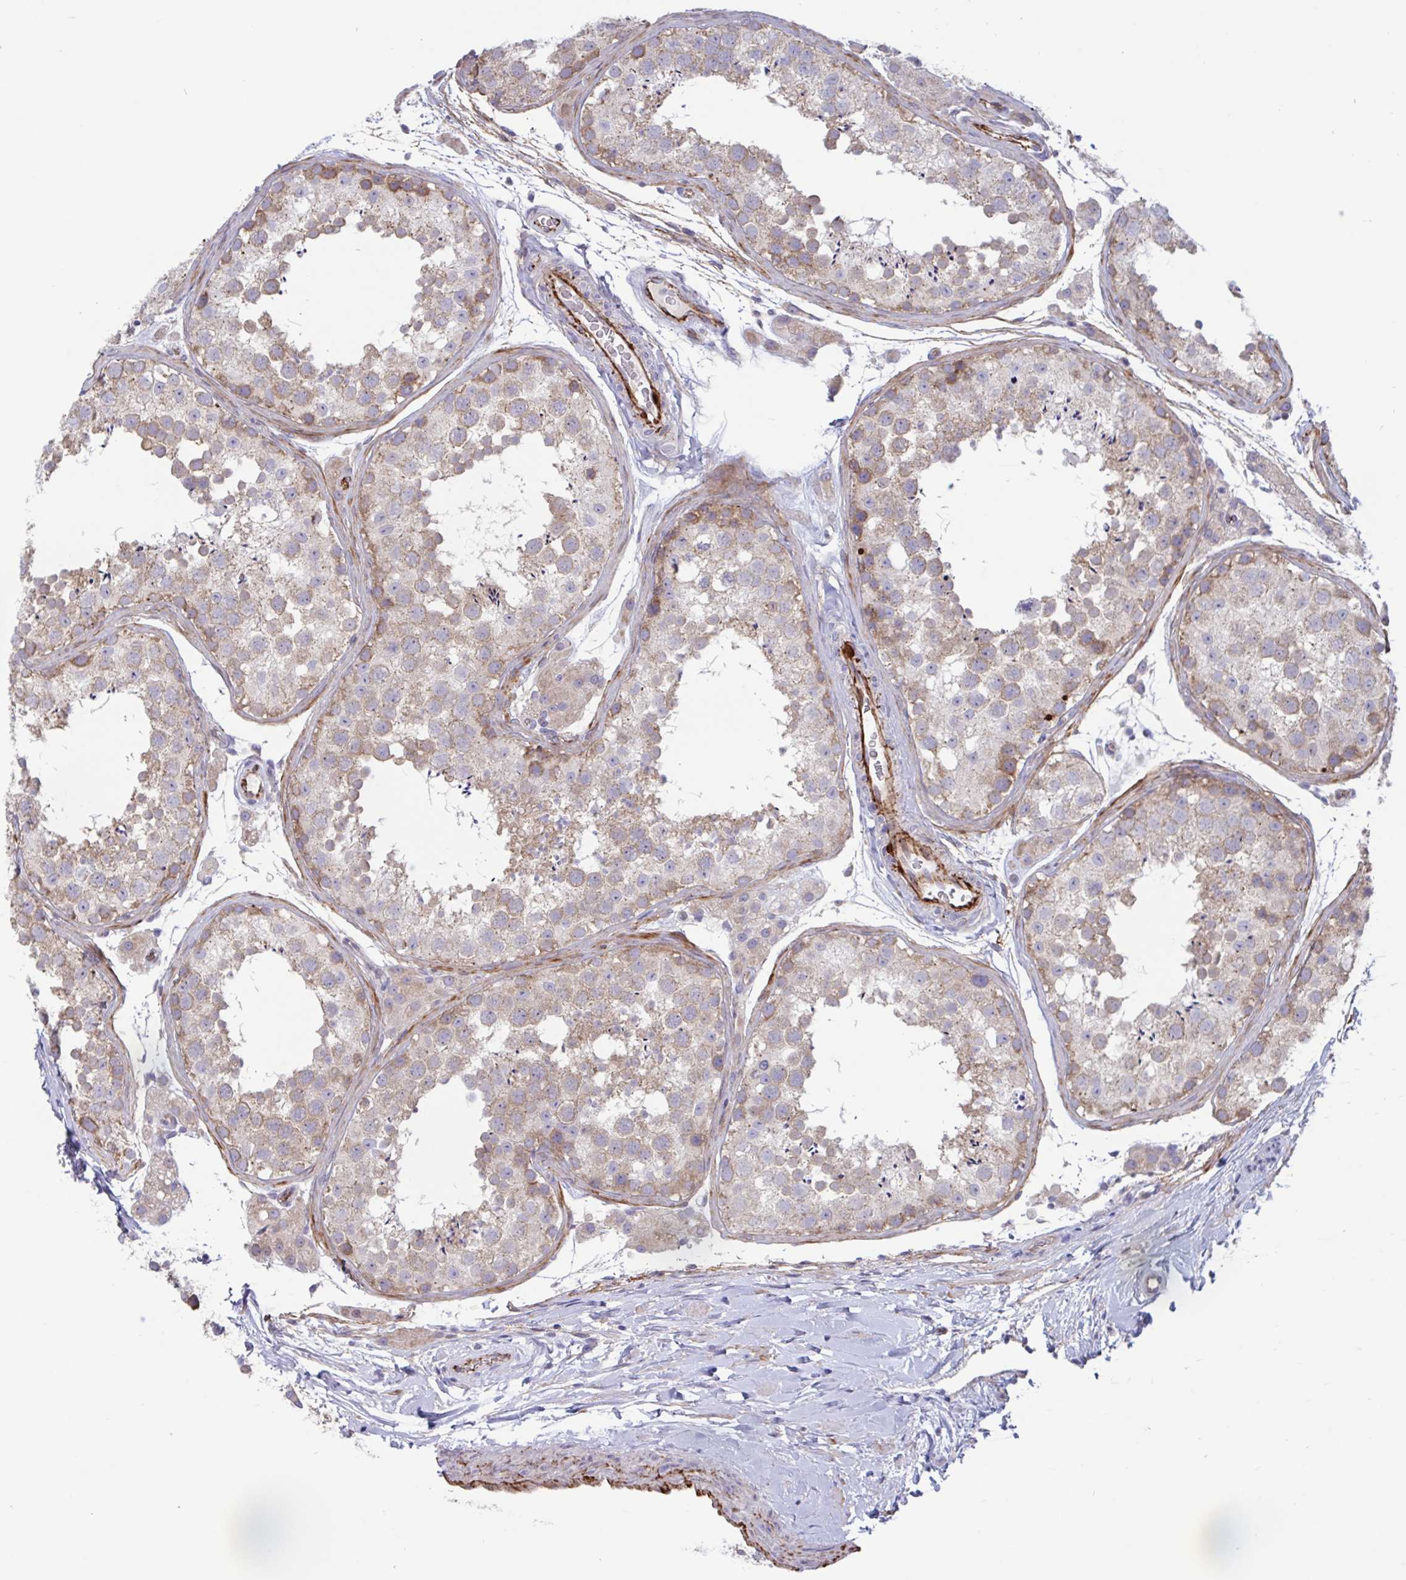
{"staining": {"intensity": "weak", "quantity": ">75%", "location": "cytoplasmic/membranous"}, "tissue": "testis", "cell_type": "Cells in seminiferous ducts", "image_type": "normal", "snomed": [{"axis": "morphology", "description": "Normal tissue, NOS"}, {"axis": "topography", "description": "Testis"}], "caption": "Weak cytoplasmic/membranous expression for a protein is present in about >75% of cells in seminiferous ducts of unremarkable testis using IHC.", "gene": "IL37", "patient": {"sex": "male", "age": 41}}